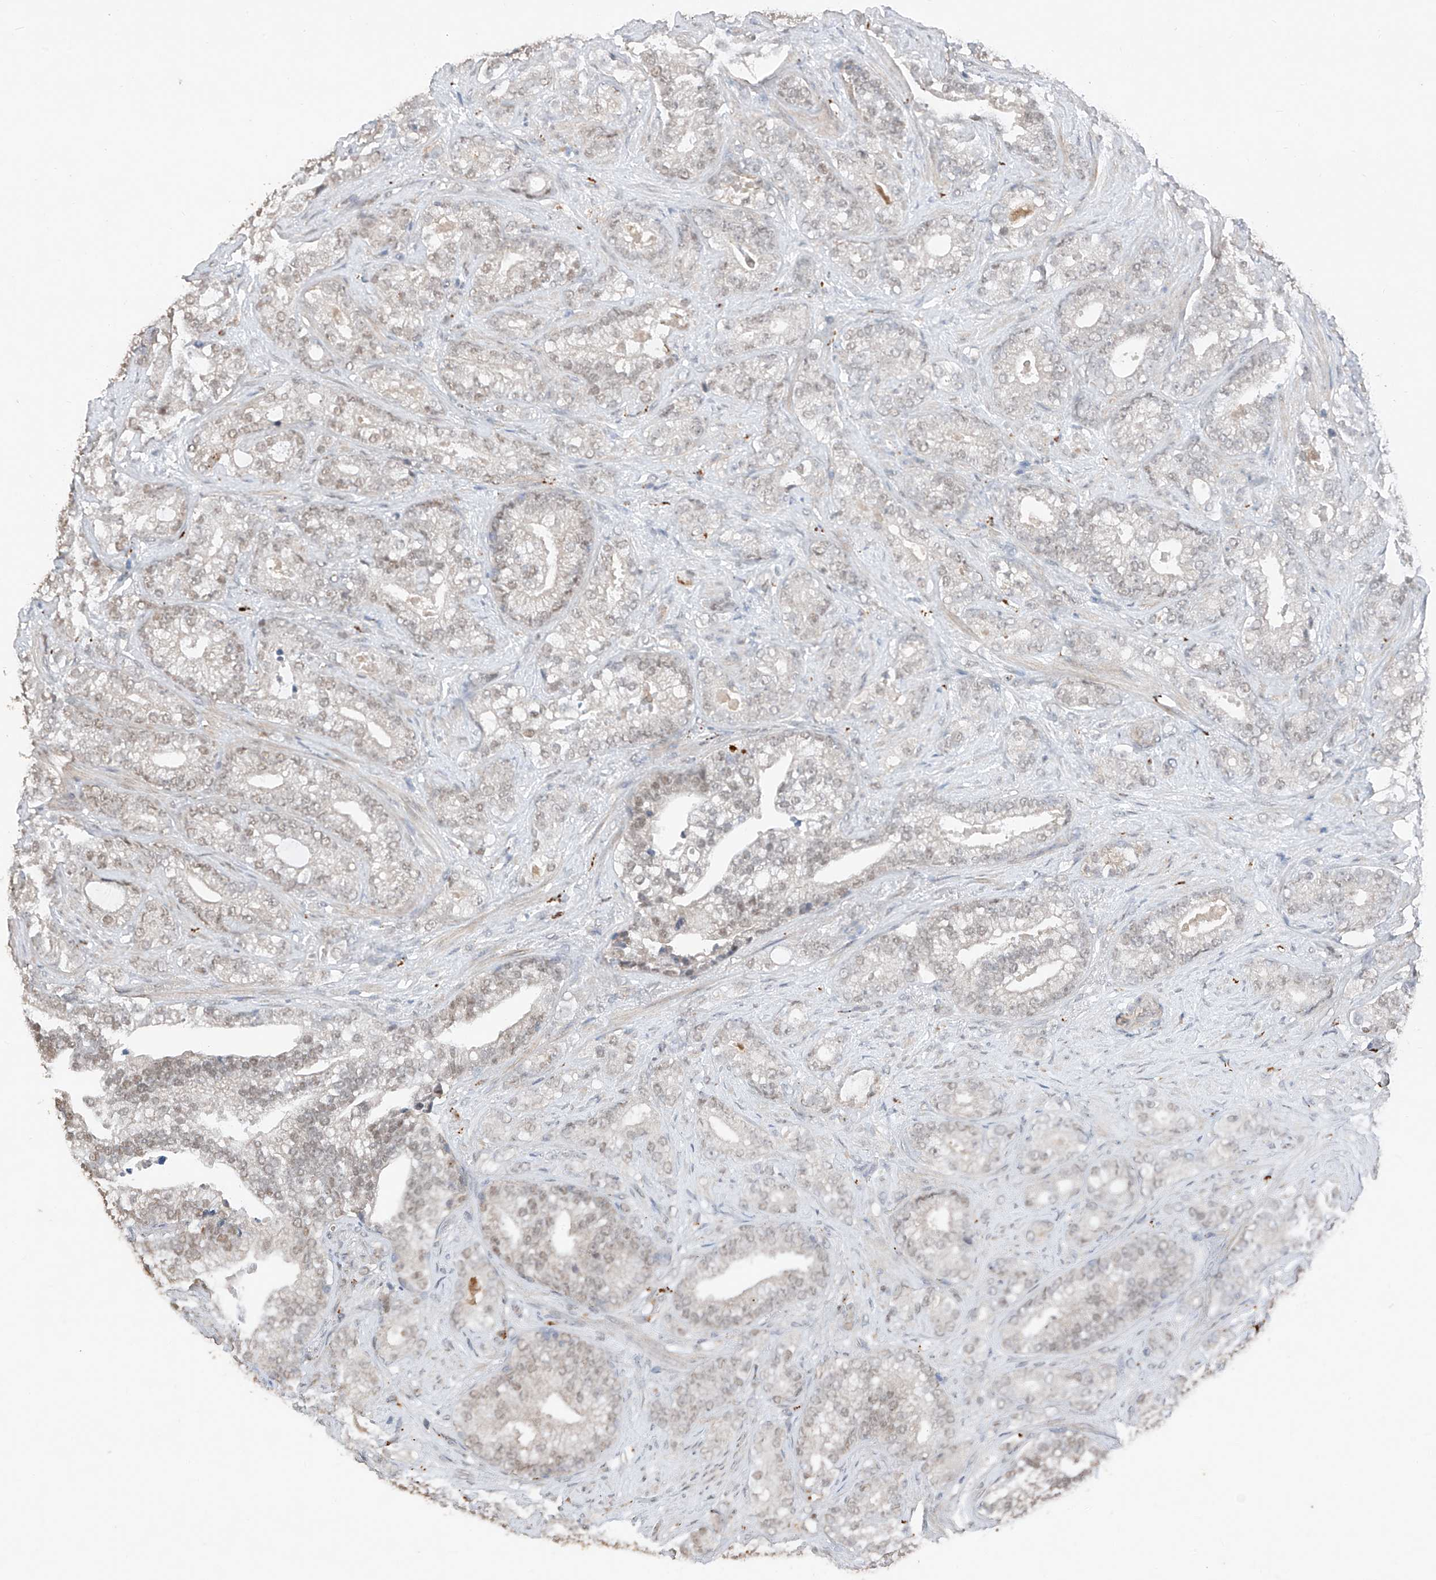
{"staining": {"intensity": "negative", "quantity": "none", "location": "none"}, "tissue": "prostate cancer", "cell_type": "Tumor cells", "image_type": "cancer", "snomed": [{"axis": "morphology", "description": "Adenocarcinoma, High grade"}, {"axis": "topography", "description": "Prostate and seminal vesicle, NOS"}], "caption": "Tumor cells are negative for protein expression in human adenocarcinoma (high-grade) (prostate).", "gene": "TBX4", "patient": {"sex": "male", "age": 67}}